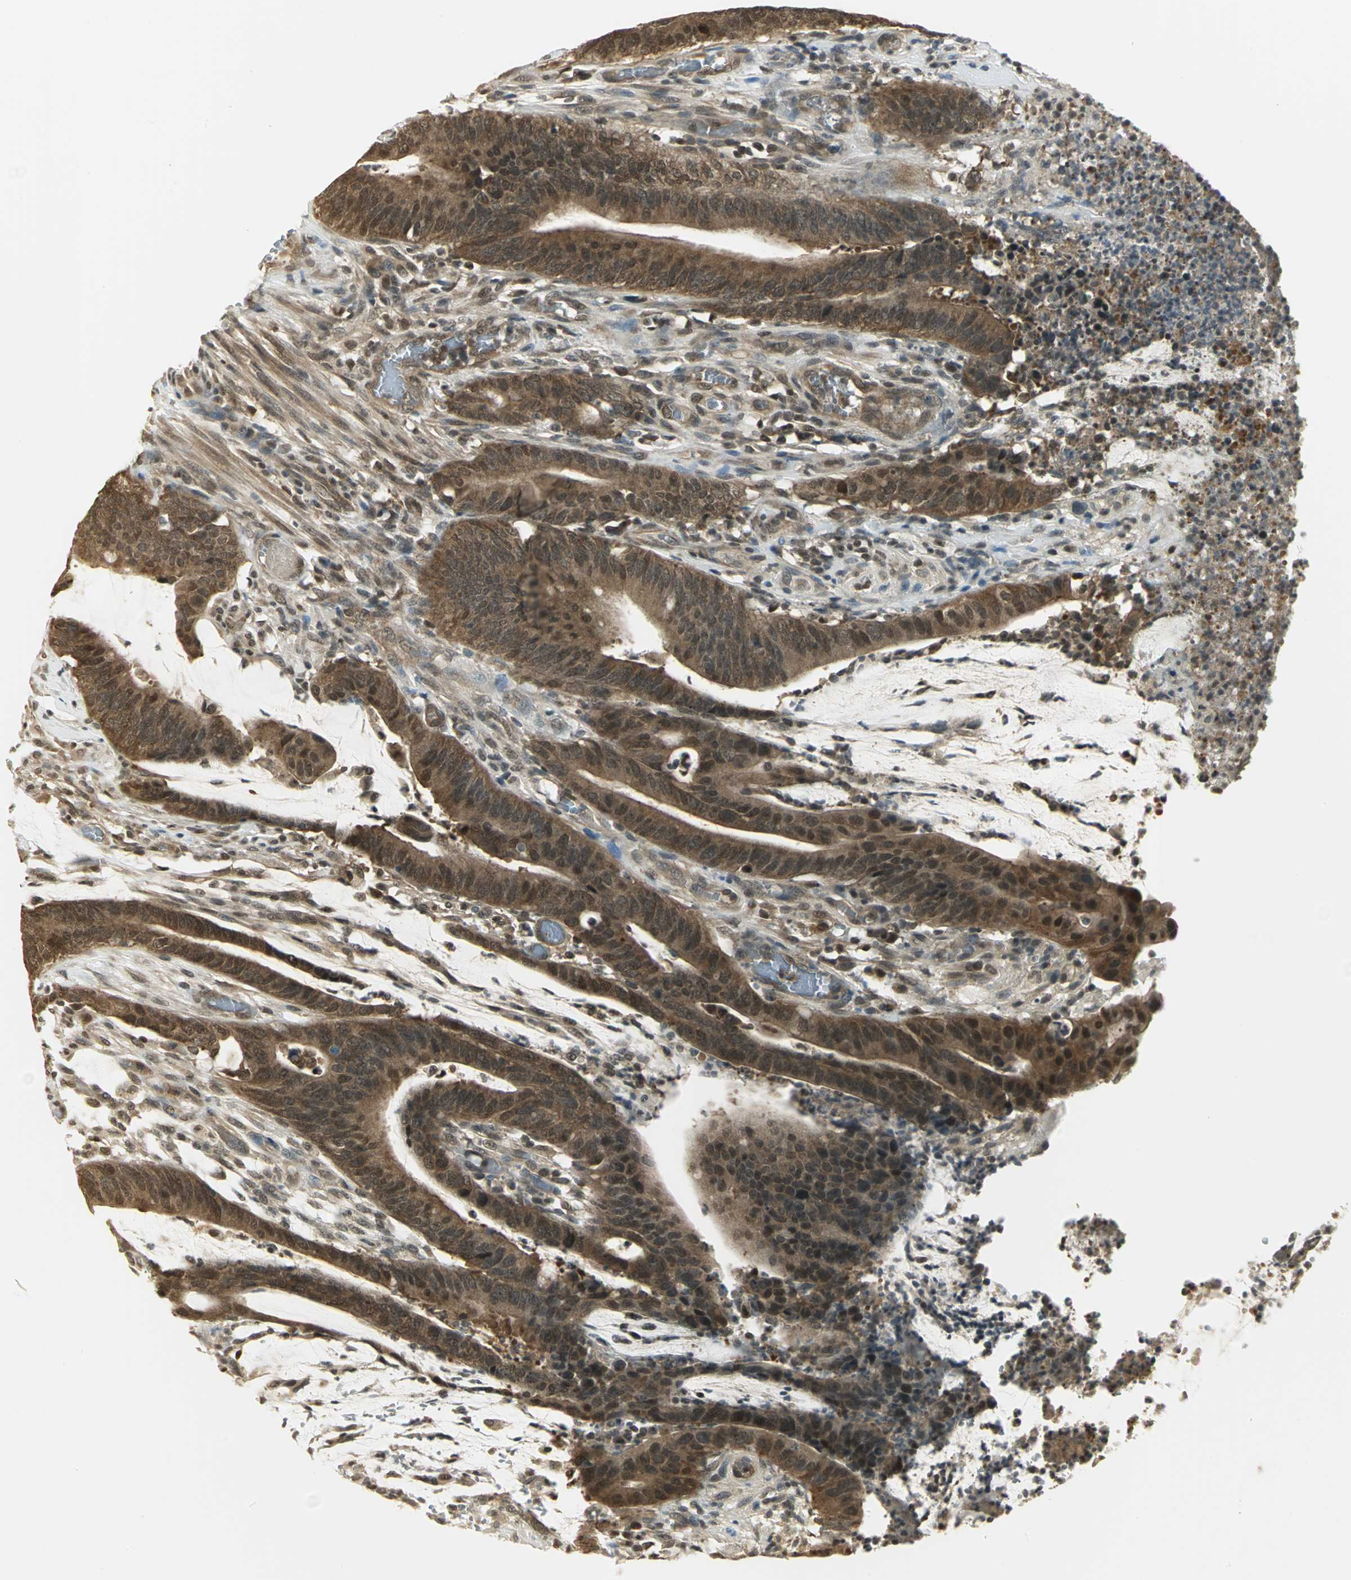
{"staining": {"intensity": "moderate", "quantity": ">75%", "location": "cytoplasmic/membranous"}, "tissue": "colorectal cancer", "cell_type": "Tumor cells", "image_type": "cancer", "snomed": [{"axis": "morphology", "description": "Adenocarcinoma, NOS"}, {"axis": "topography", "description": "Rectum"}], "caption": "Colorectal cancer (adenocarcinoma) stained with immunohistochemistry (IHC) shows moderate cytoplasmic/membranous positivity in about >75% of tumor cells.", "gene": "CDC34", "patient": {"sex": "female", "age": 66}}